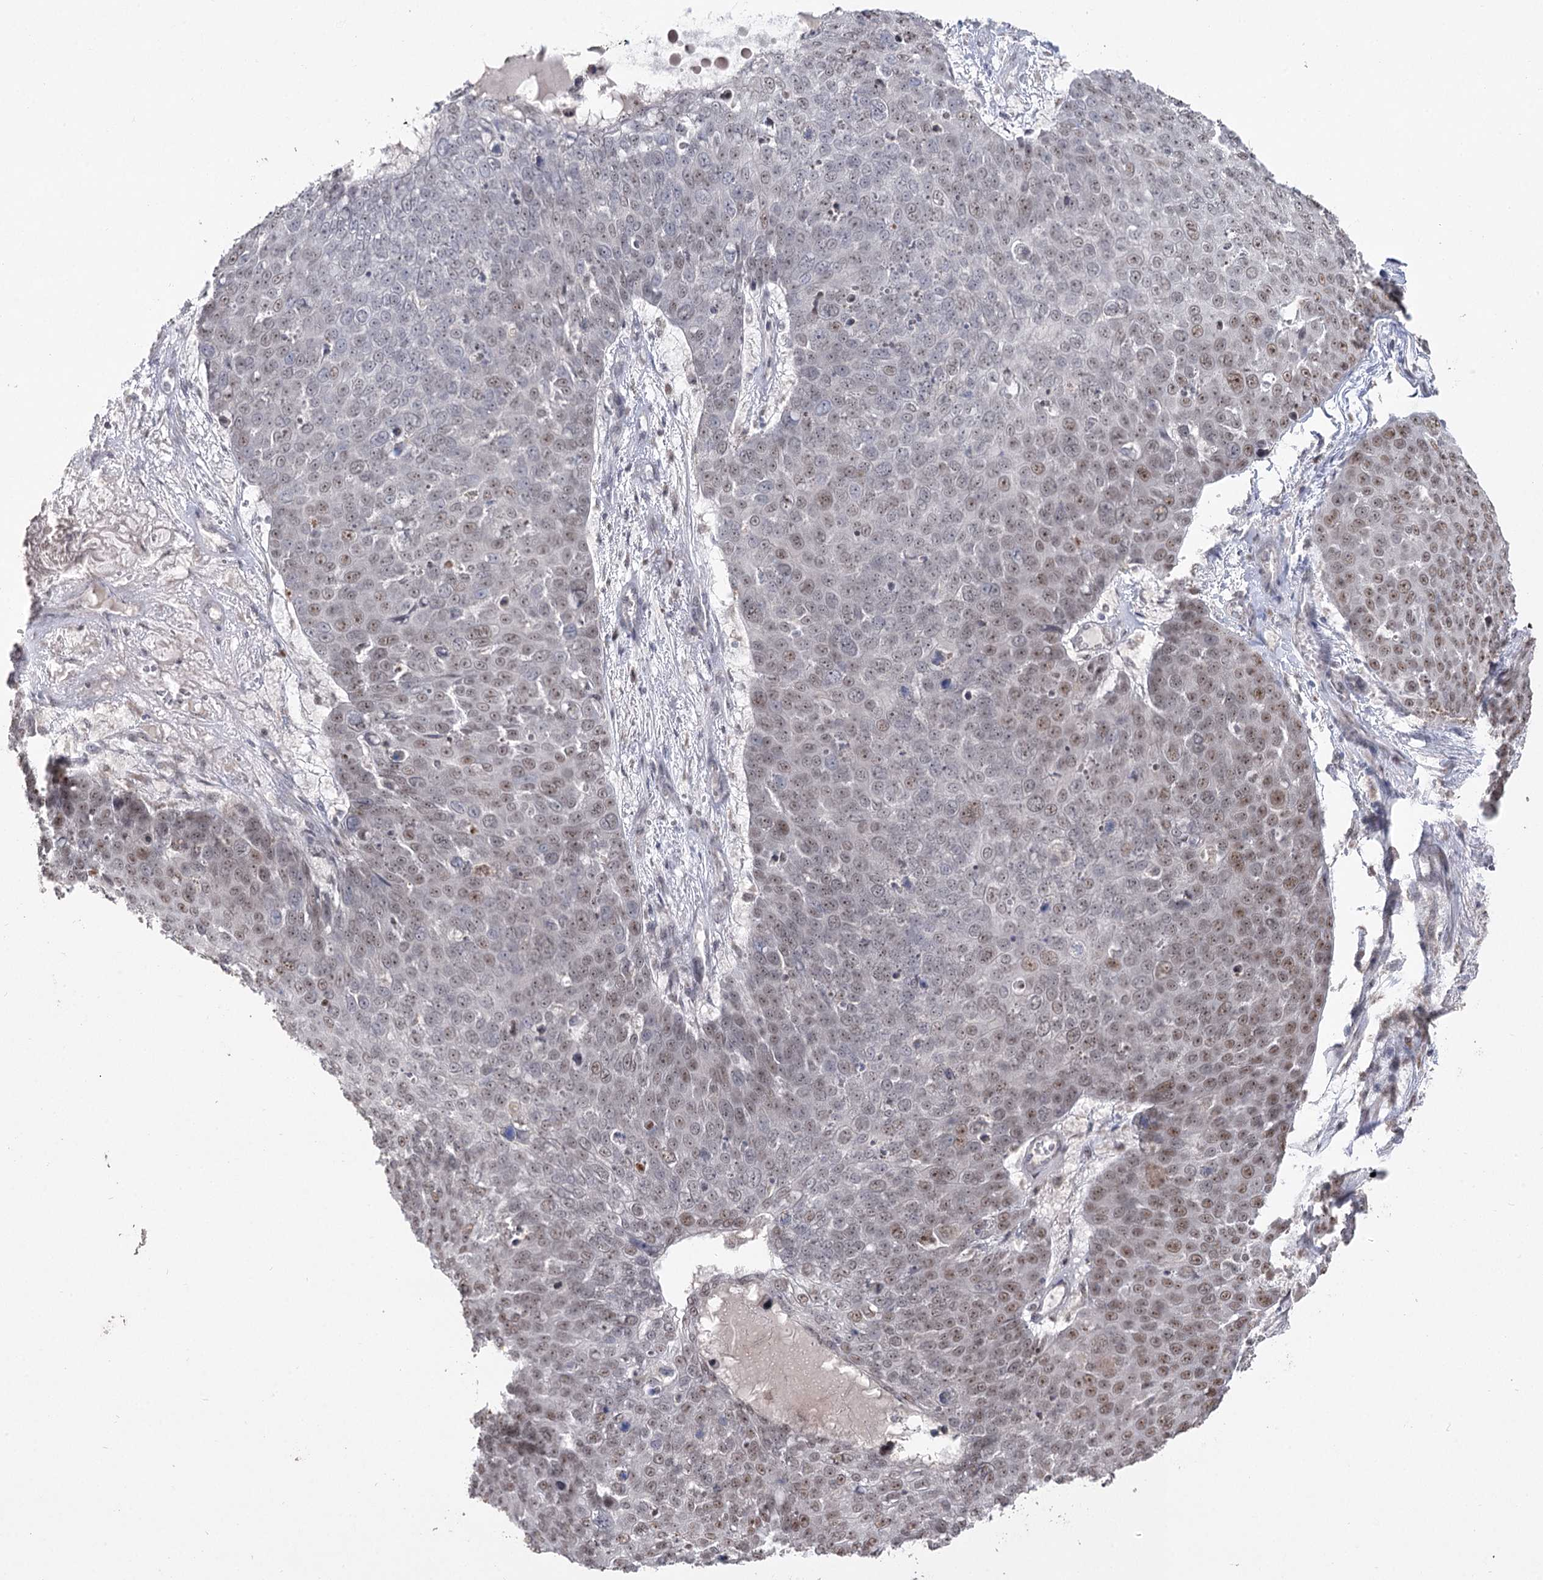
{"staining": {"intensity": "weak", "quantity": "25%-75%", "location": "nuclear"}, "tissue": "skin cancer", "cell_type": "Tumor cells", "image_type": "cancer", "snomed": [{"axis": "morphology", "description": "Squamous cell carcinoma, NOS"}, {"axis": "topography", "description": "Skin"}], "caption": "Weak nuclear staining for a protein is identified in approximately 25%-75% of tumor cells of squamous cell carcinoma (skin) using immunohistochemistry (IHC).", "gene": "RUFY4", "patient": {"sex": "male", "age": 71}}